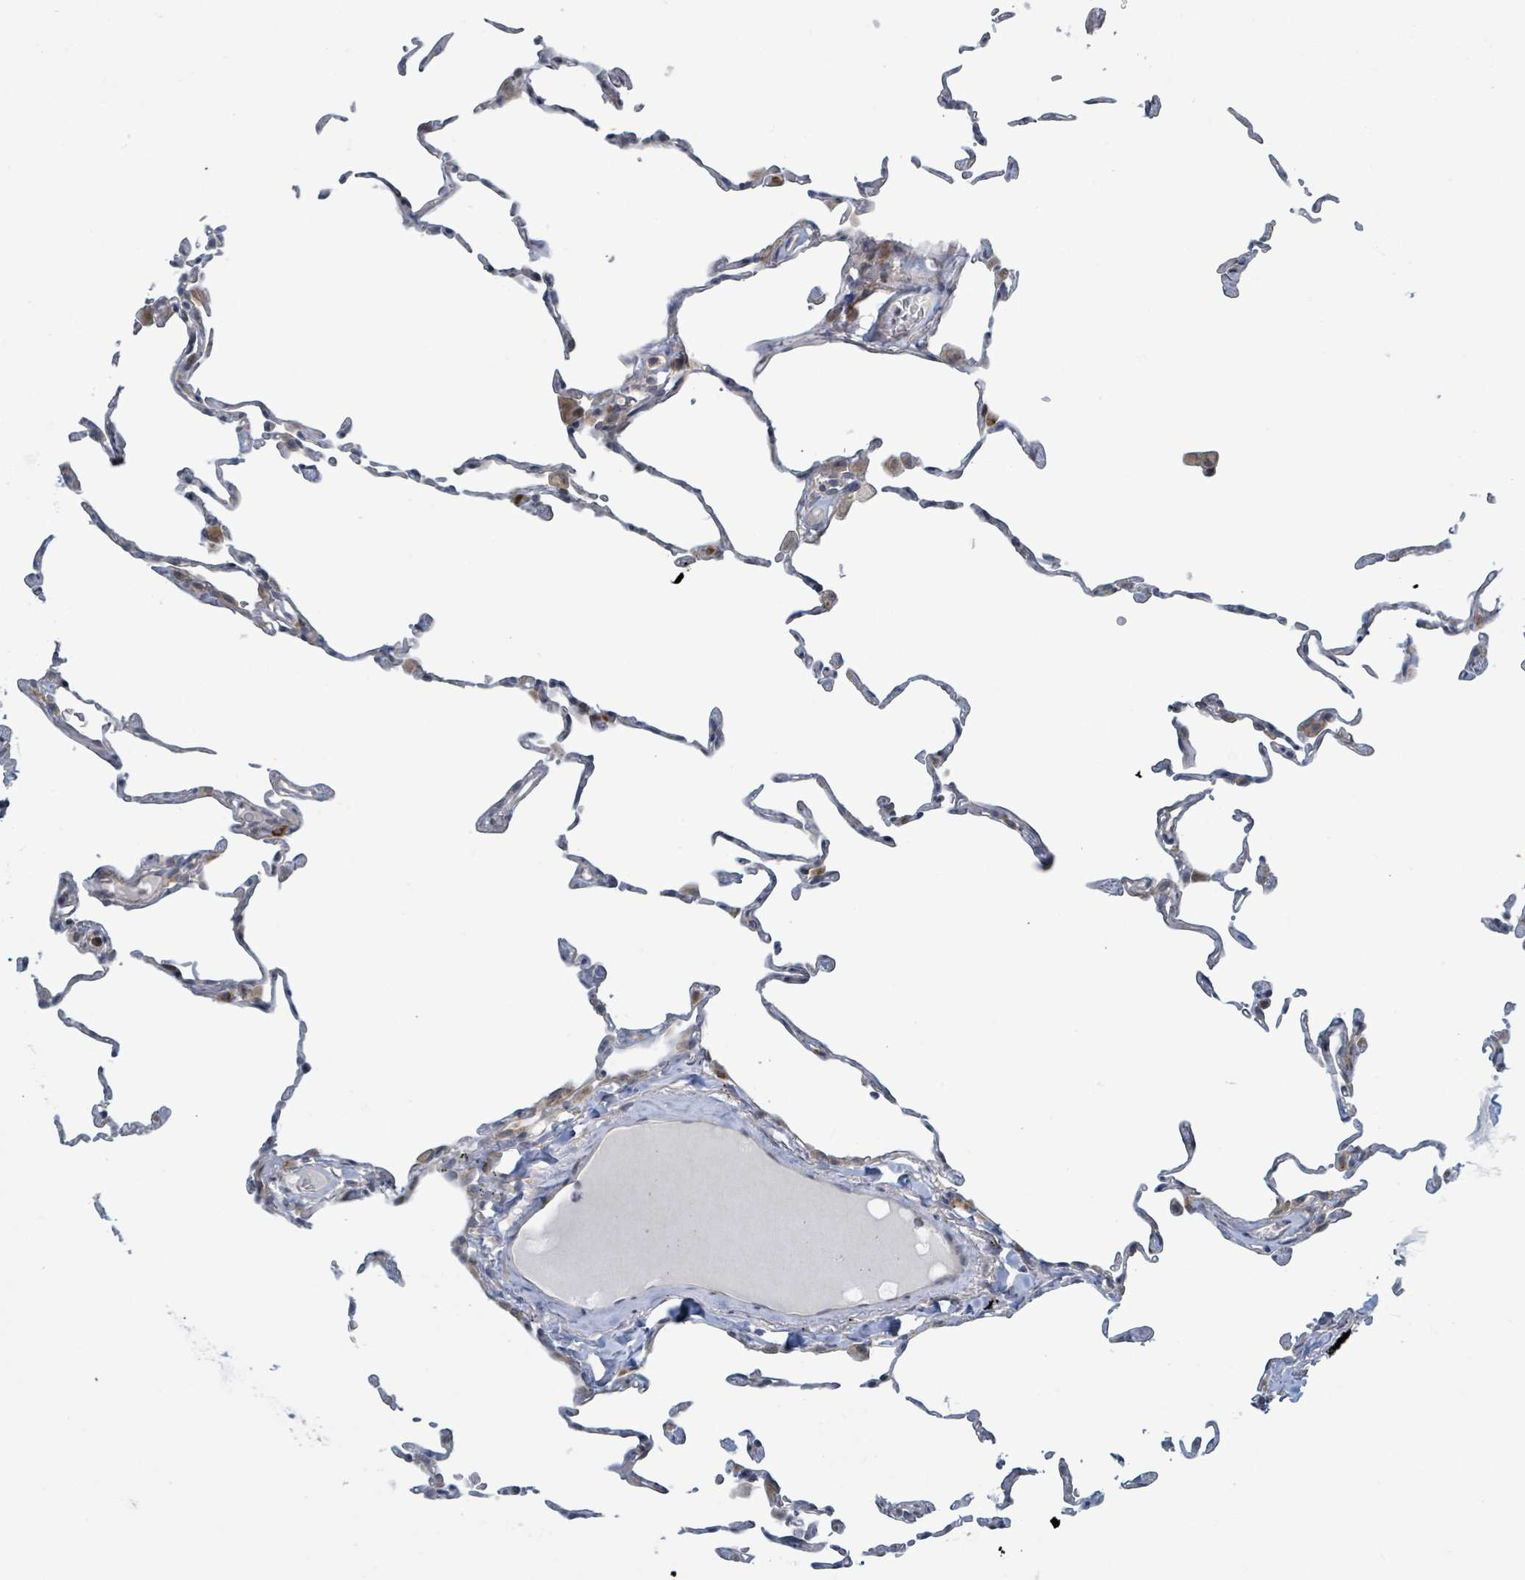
{"staining": {"intensity": "weak", "quantity": "<25%", "location": "cytoplasmic/membranous"}, "tissue": "lung", "cell_type": "Alveolar cells", "image_type": "normal", "snomed": [{"axis": "morphology", "description": "Normal tissue, NOS"}, {"axis": "topography", "description": "Lung"}], "caption": "Immunohistochemical staining of benign lung displays no significant expression in alveolar cells. Nuclei are stained in blue.", "gene": "RPL32", "patient": {"sex": "female", "age": 57}}